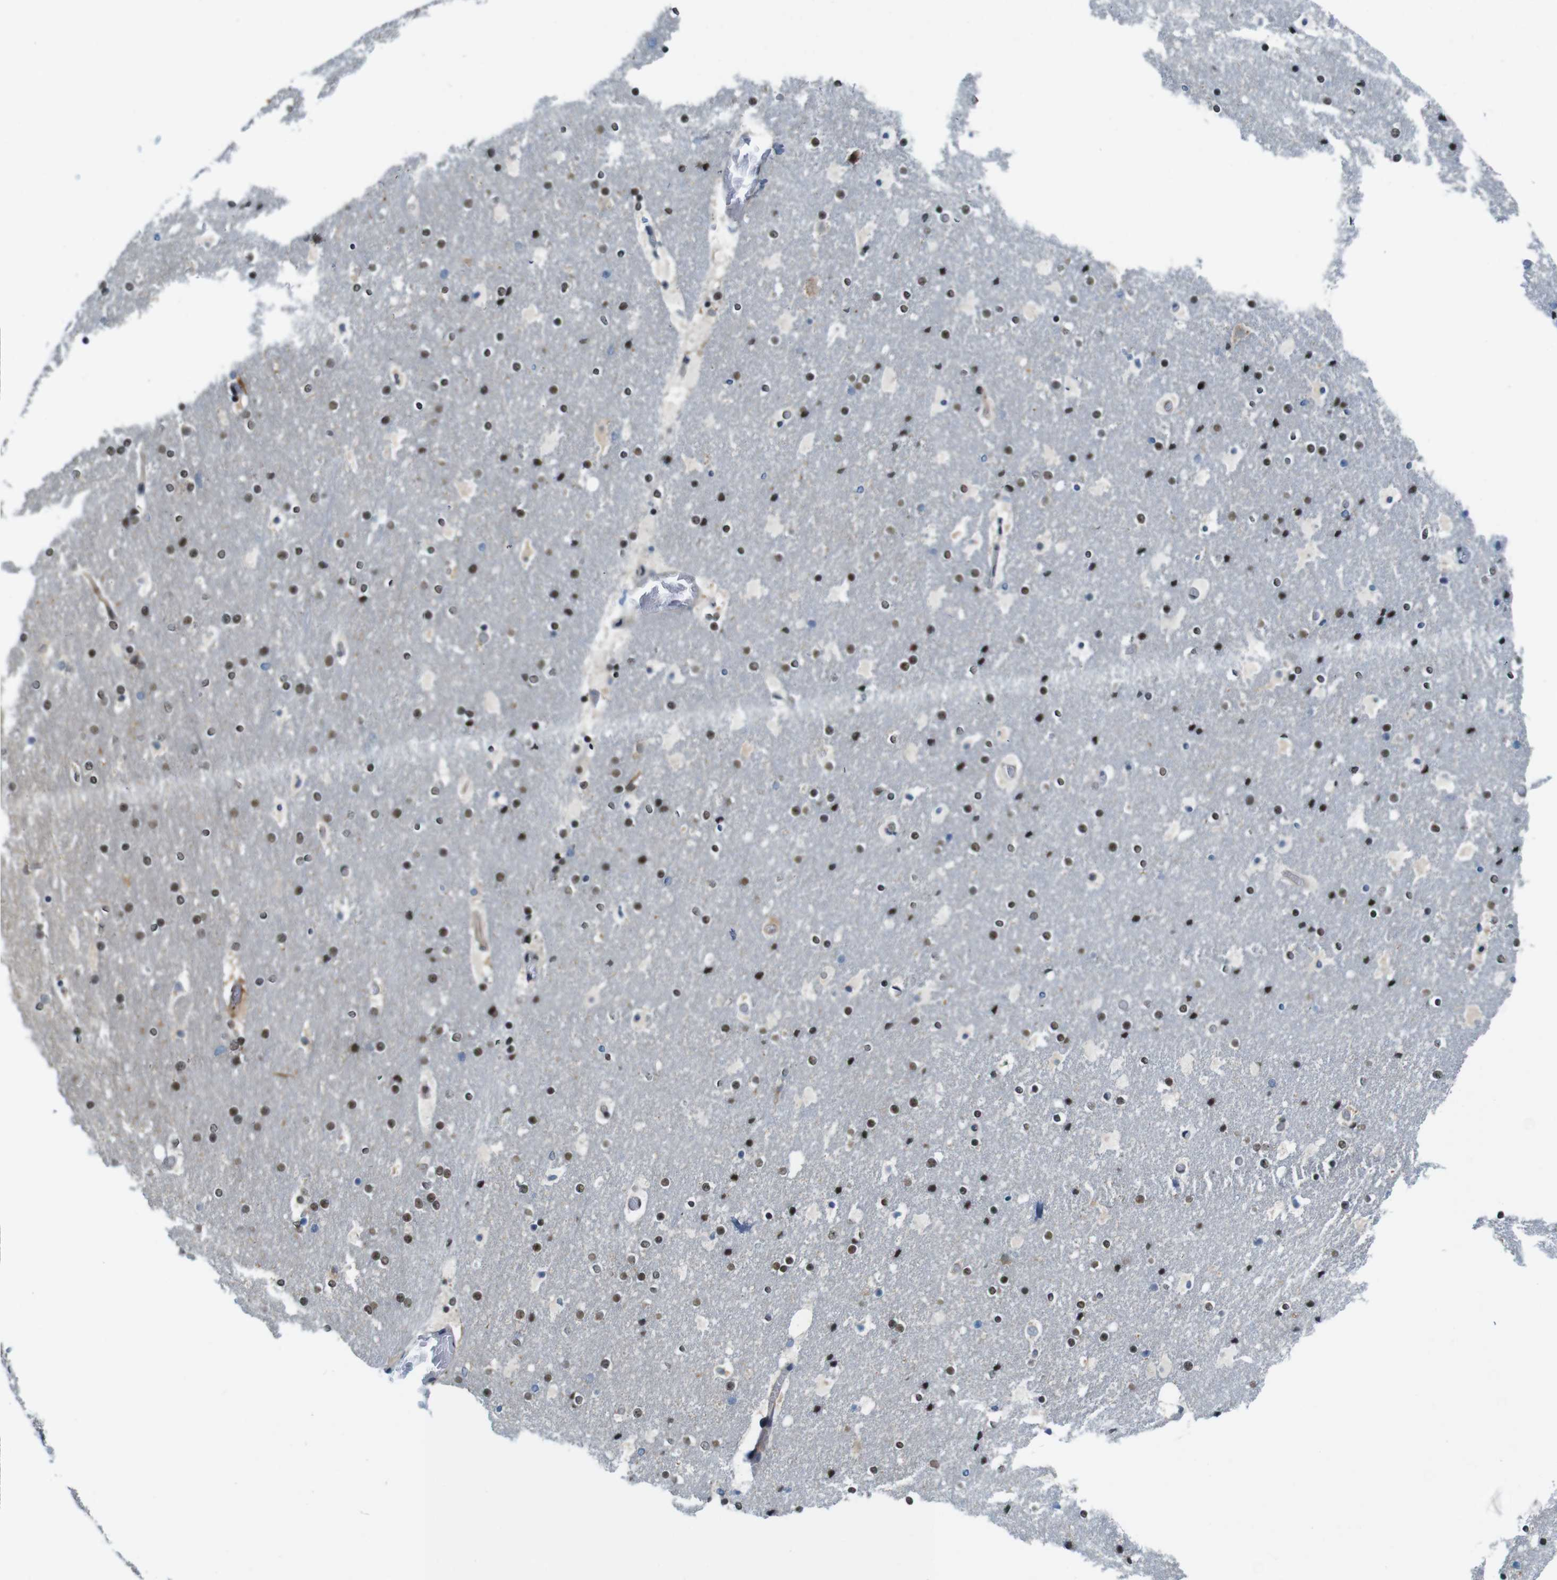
{"staining": {"intensity": "moderate", "quantity": ">75%", "location": "cytoplasmic/membranous"}, "tissue": "cerebral cortex", "cell_type": "Endothelial cells", "image_type": "normal", "snomed": [{"axis": "morphology", "description": "Normal tissue, NOS"}, {"axis": "topography", "description": "Cerebral cortex"}], "caption": "Moderate cytoplasmic/membranous positivity for a protein is seen in approximately >75% of endothelial cells of unremarkable cerebral cortex using immunohistochemistry.", "gene": "SKI", "patient": {"sex": "male", "age": 57}}